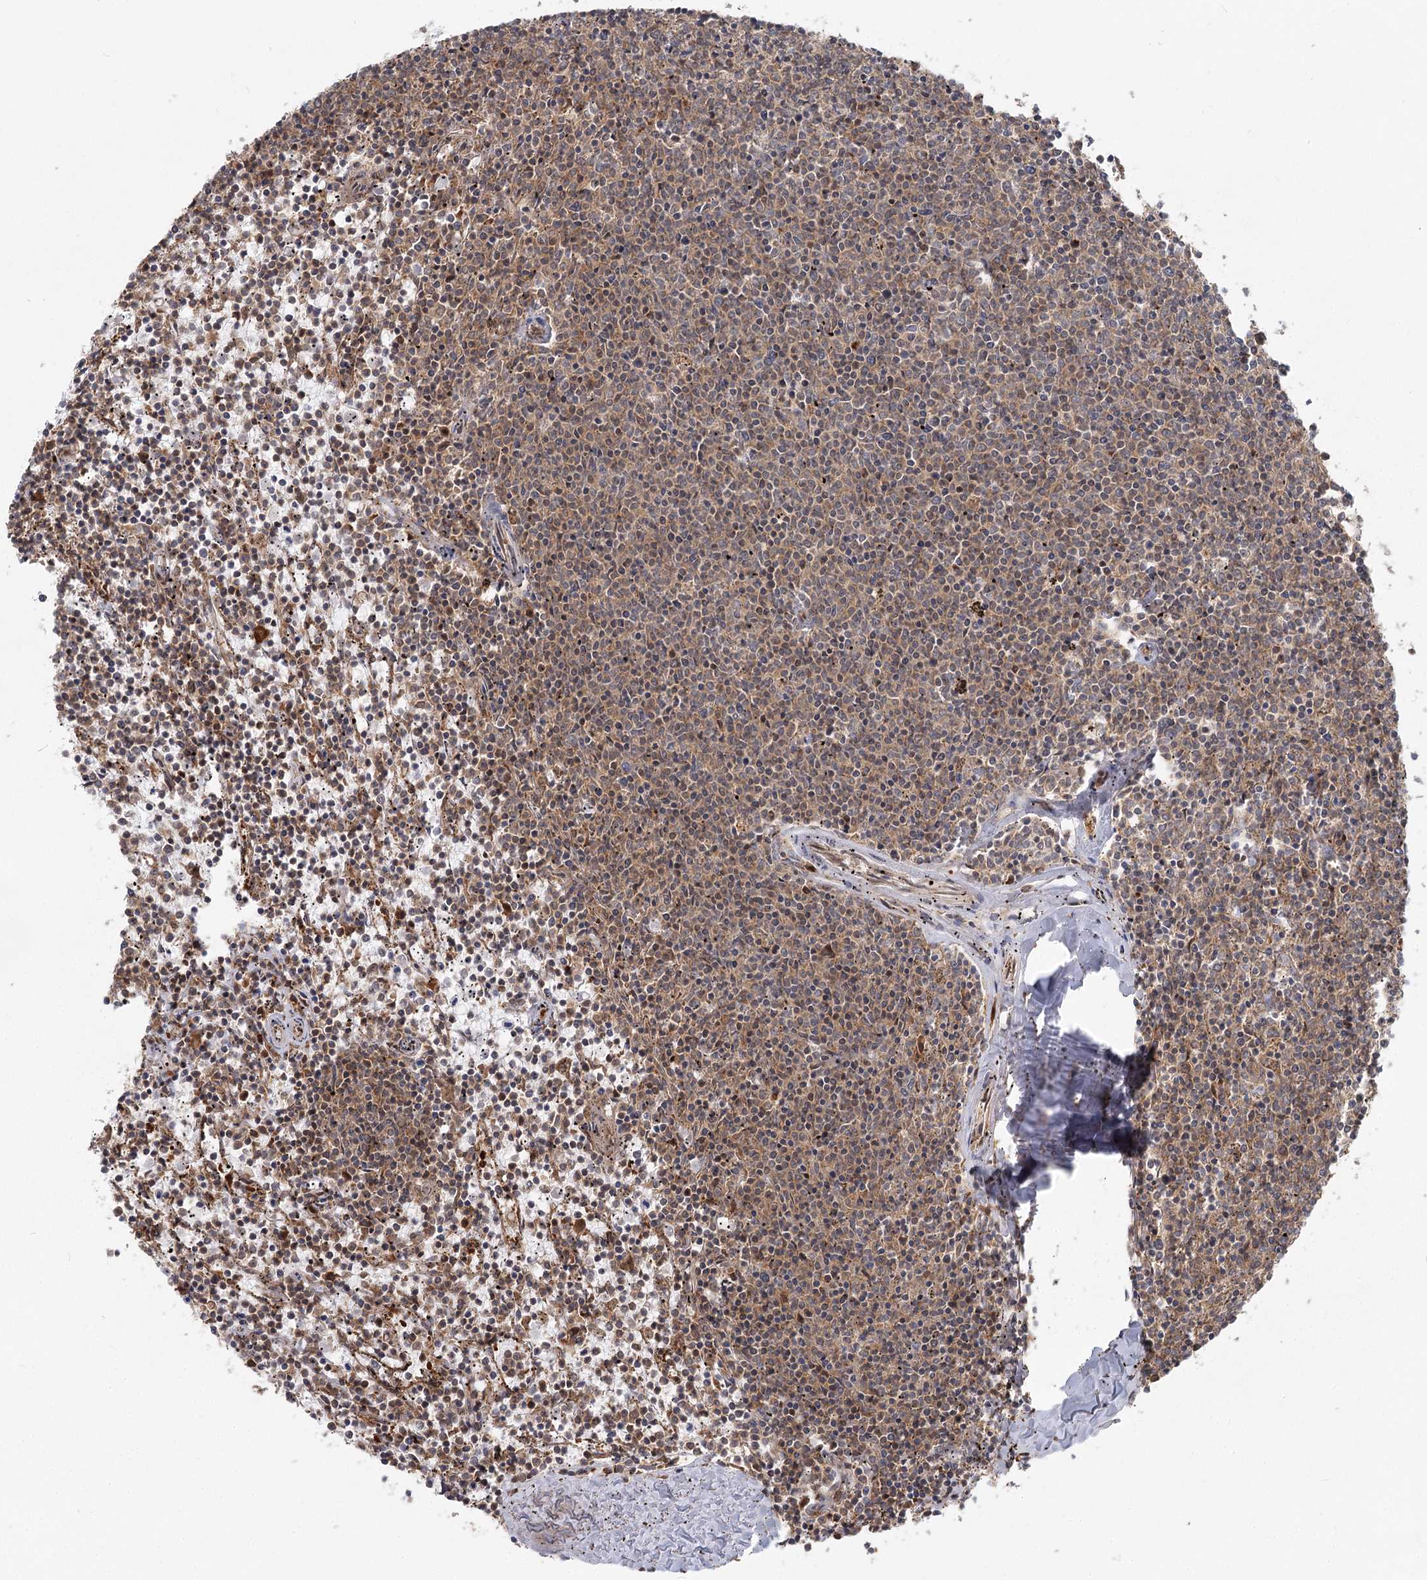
{"staining": {"intensity": "weak", "quantity": "25%-75%", "location": "cytoplasmic/membranous"}, "tissue": "lymphoma", "cell_type": "Tumor cells", "image_type": "cancer", "snomed": [{"axis": "morphology", "description": "Malignant lymphoma, non-Hodgkin's type, Low grade"}, {"axis": "topography", "description": "Spleen"}], "caption": "Weak cytoplasmic/membranous protein staining is present in approximately 25%-75% of tumor cells in lymphoma. (brown staining indicates protein expression, while blue staining denotes nuclei).", "gene": "THNSL1", "patient": {"sex": "female", "age": 50}}